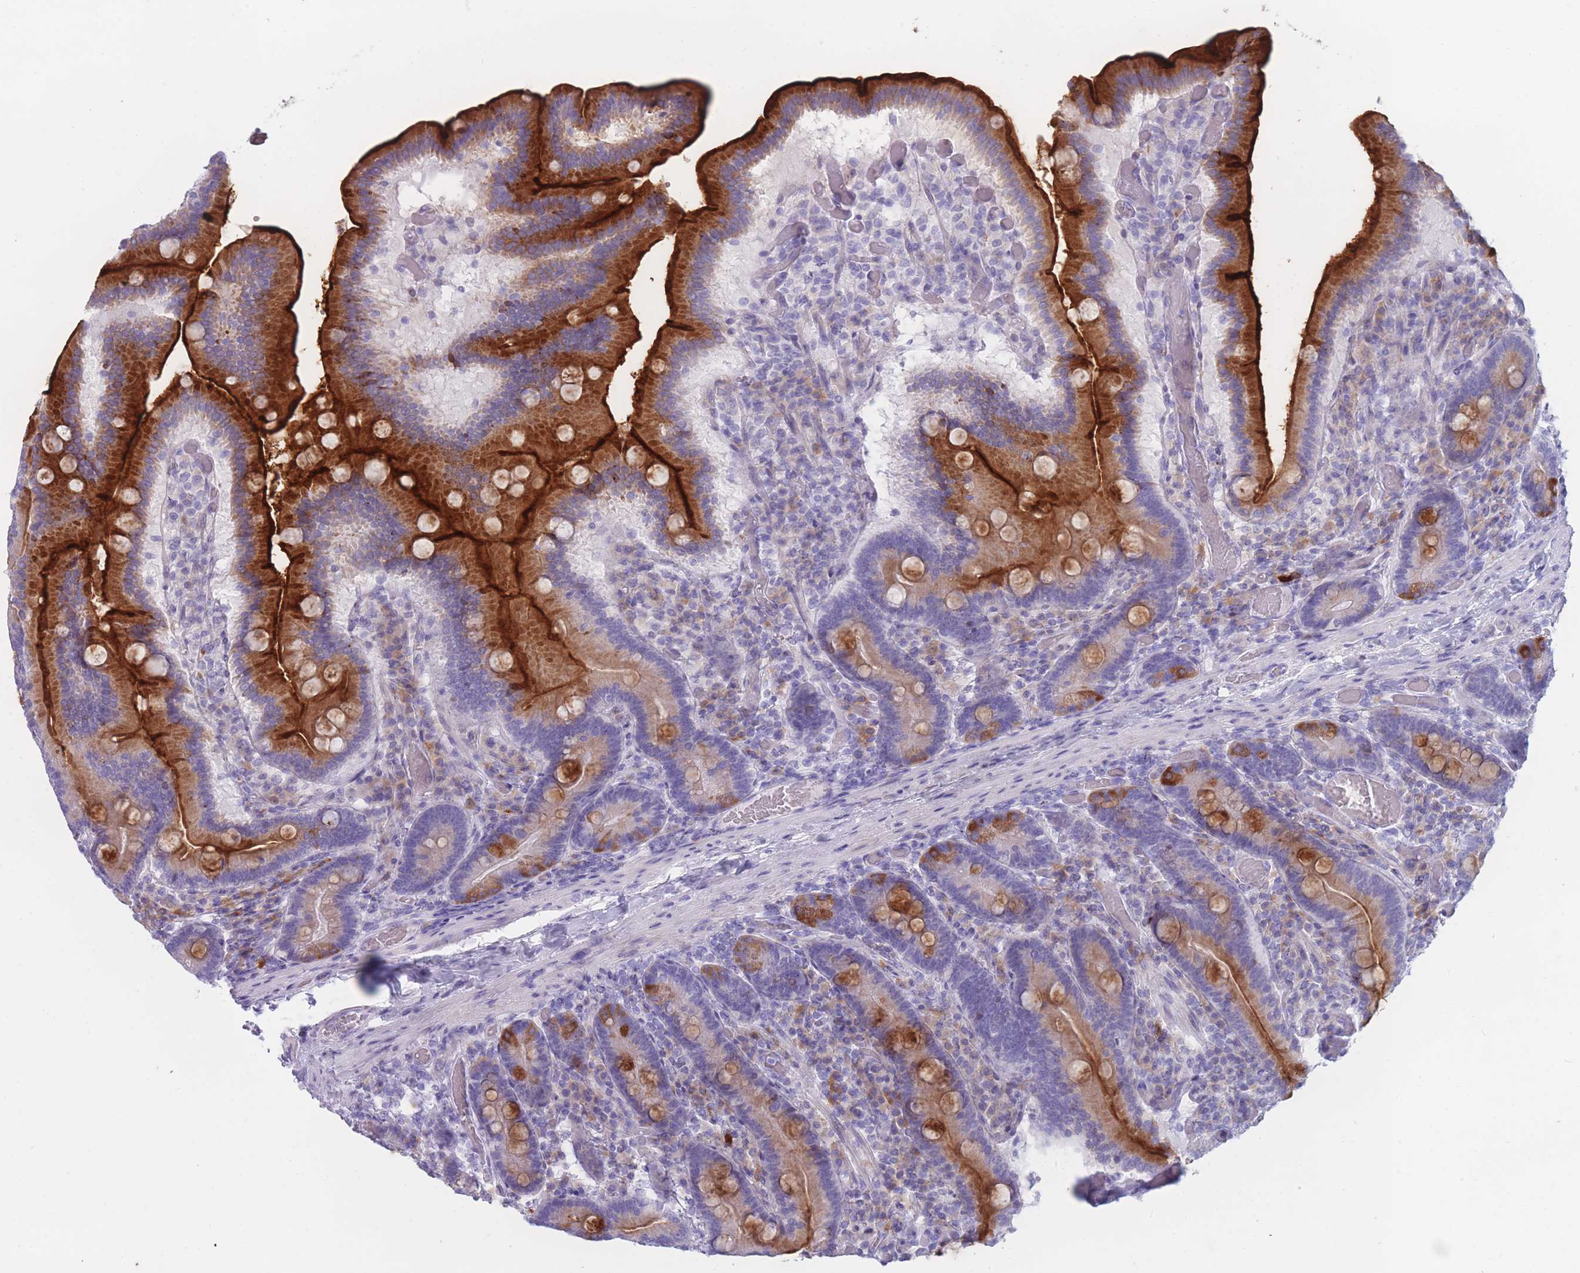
{"staining": {"intensity": "strong", "quantity": "25%-75%", "location": "cytoplasmic/membranous"}, "tissue": "duodenum", "cell_type": "Glandular cells", "image_type": "normal", "snomed": [{"axis": "morphology", "description": "Normal tissue, NOS"}, {"axis": "topography", "description": "Duodenum"}], "caption": "IHC micrograph of unremarkable duodenum stained for a protein (brown), which displays high levels of strong cytoplasmic/membranous expression in about 25%-75% of glandular cells.", "gene": "COL27A1", "patient": {"sex": "female", "age": 62}}